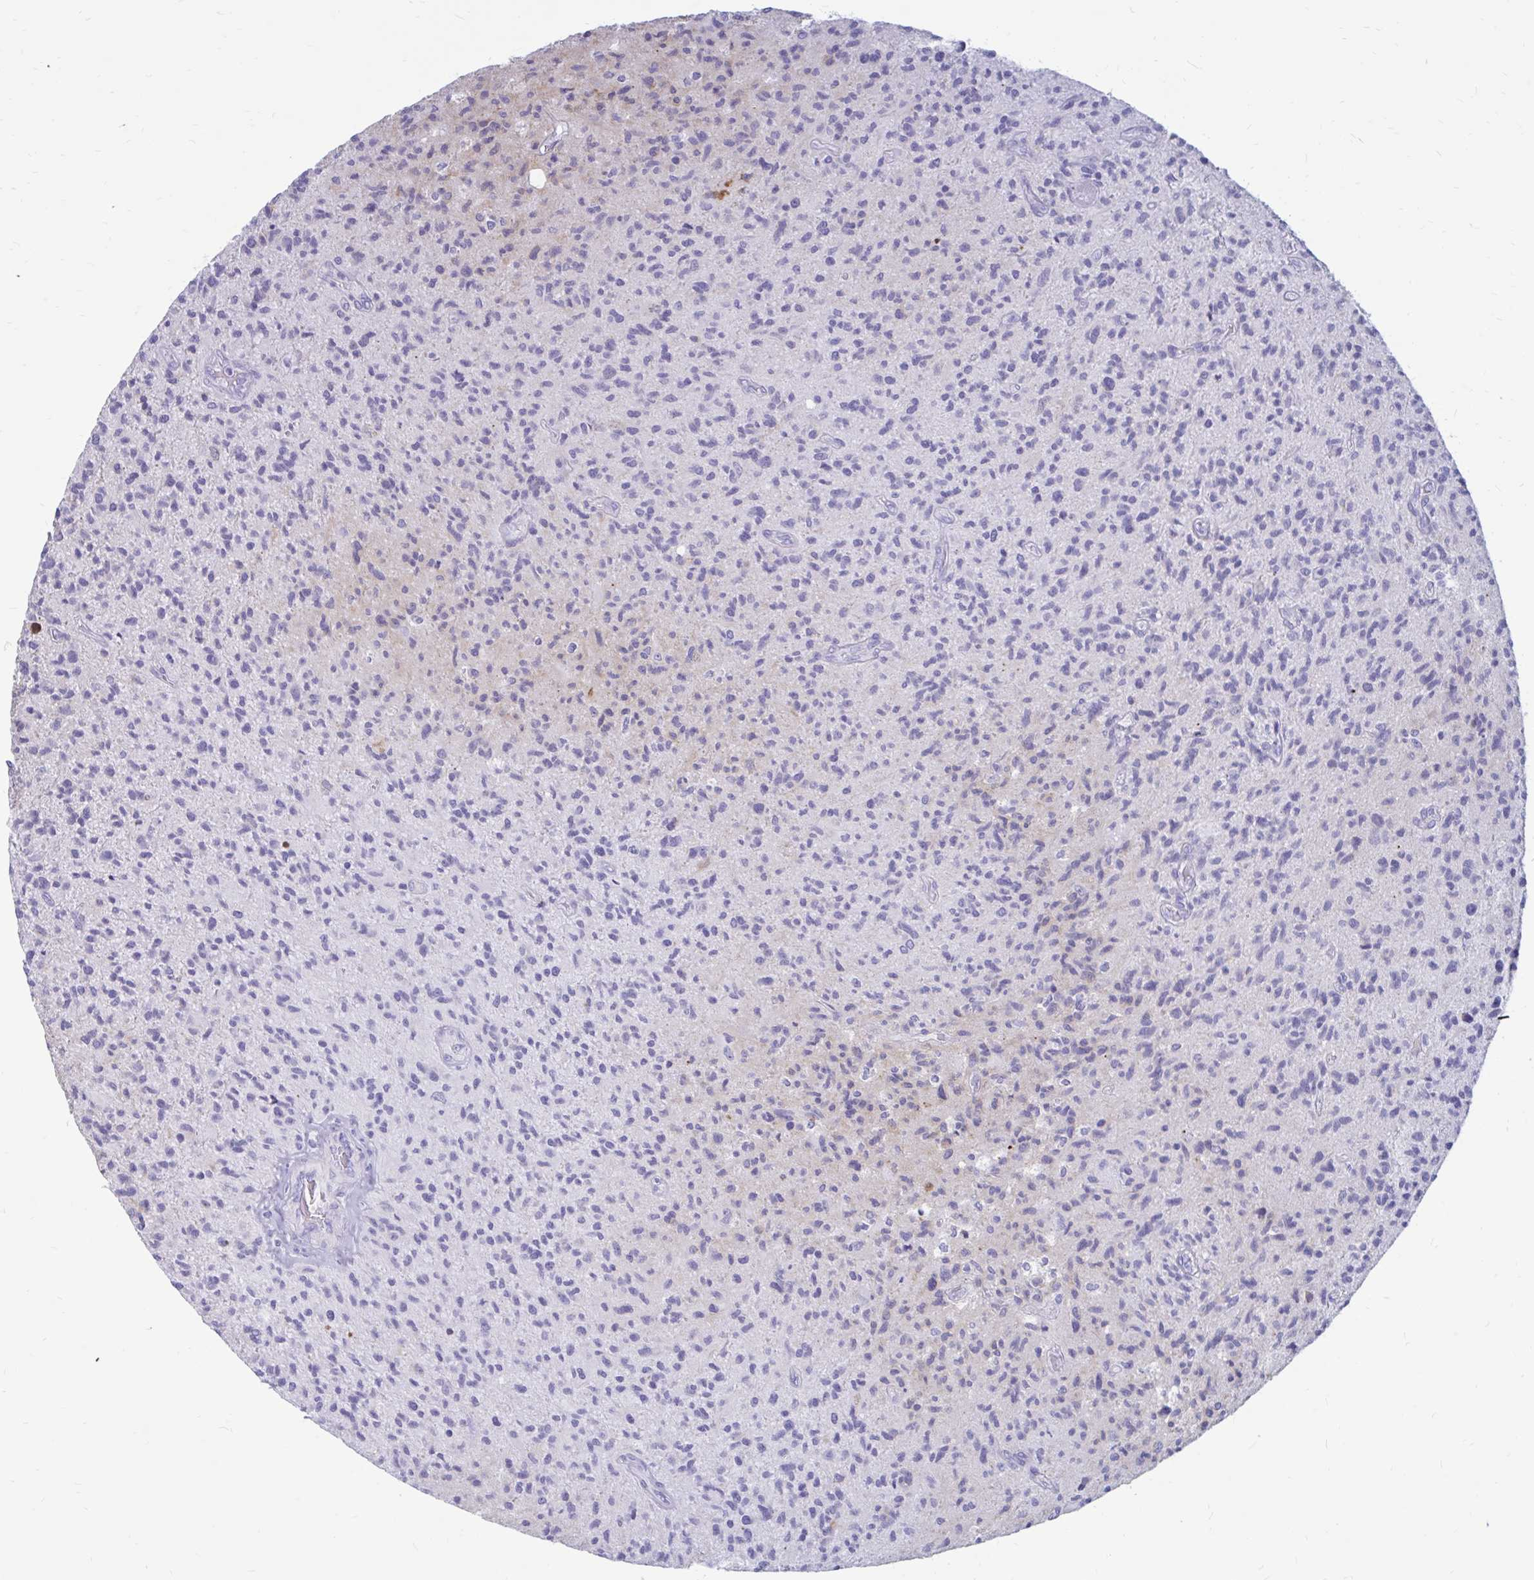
{"staining": {"intensity": "negative", "quantity": "none", "location": "none"}, "tissue": "glioma", "cell_type": "Tumor cells", "image_type": "cancer", "snomed": [{"axis": "morphology", "description": "Glioma, malignant, High grade"}, {"axis": "topography", "description": "Brain"}], "caption": "Tumor cells show no significant positivity in malignant high-grade glioma.", "gene": "IGSF5", "patient": {"sex": "female", "age": 70}}